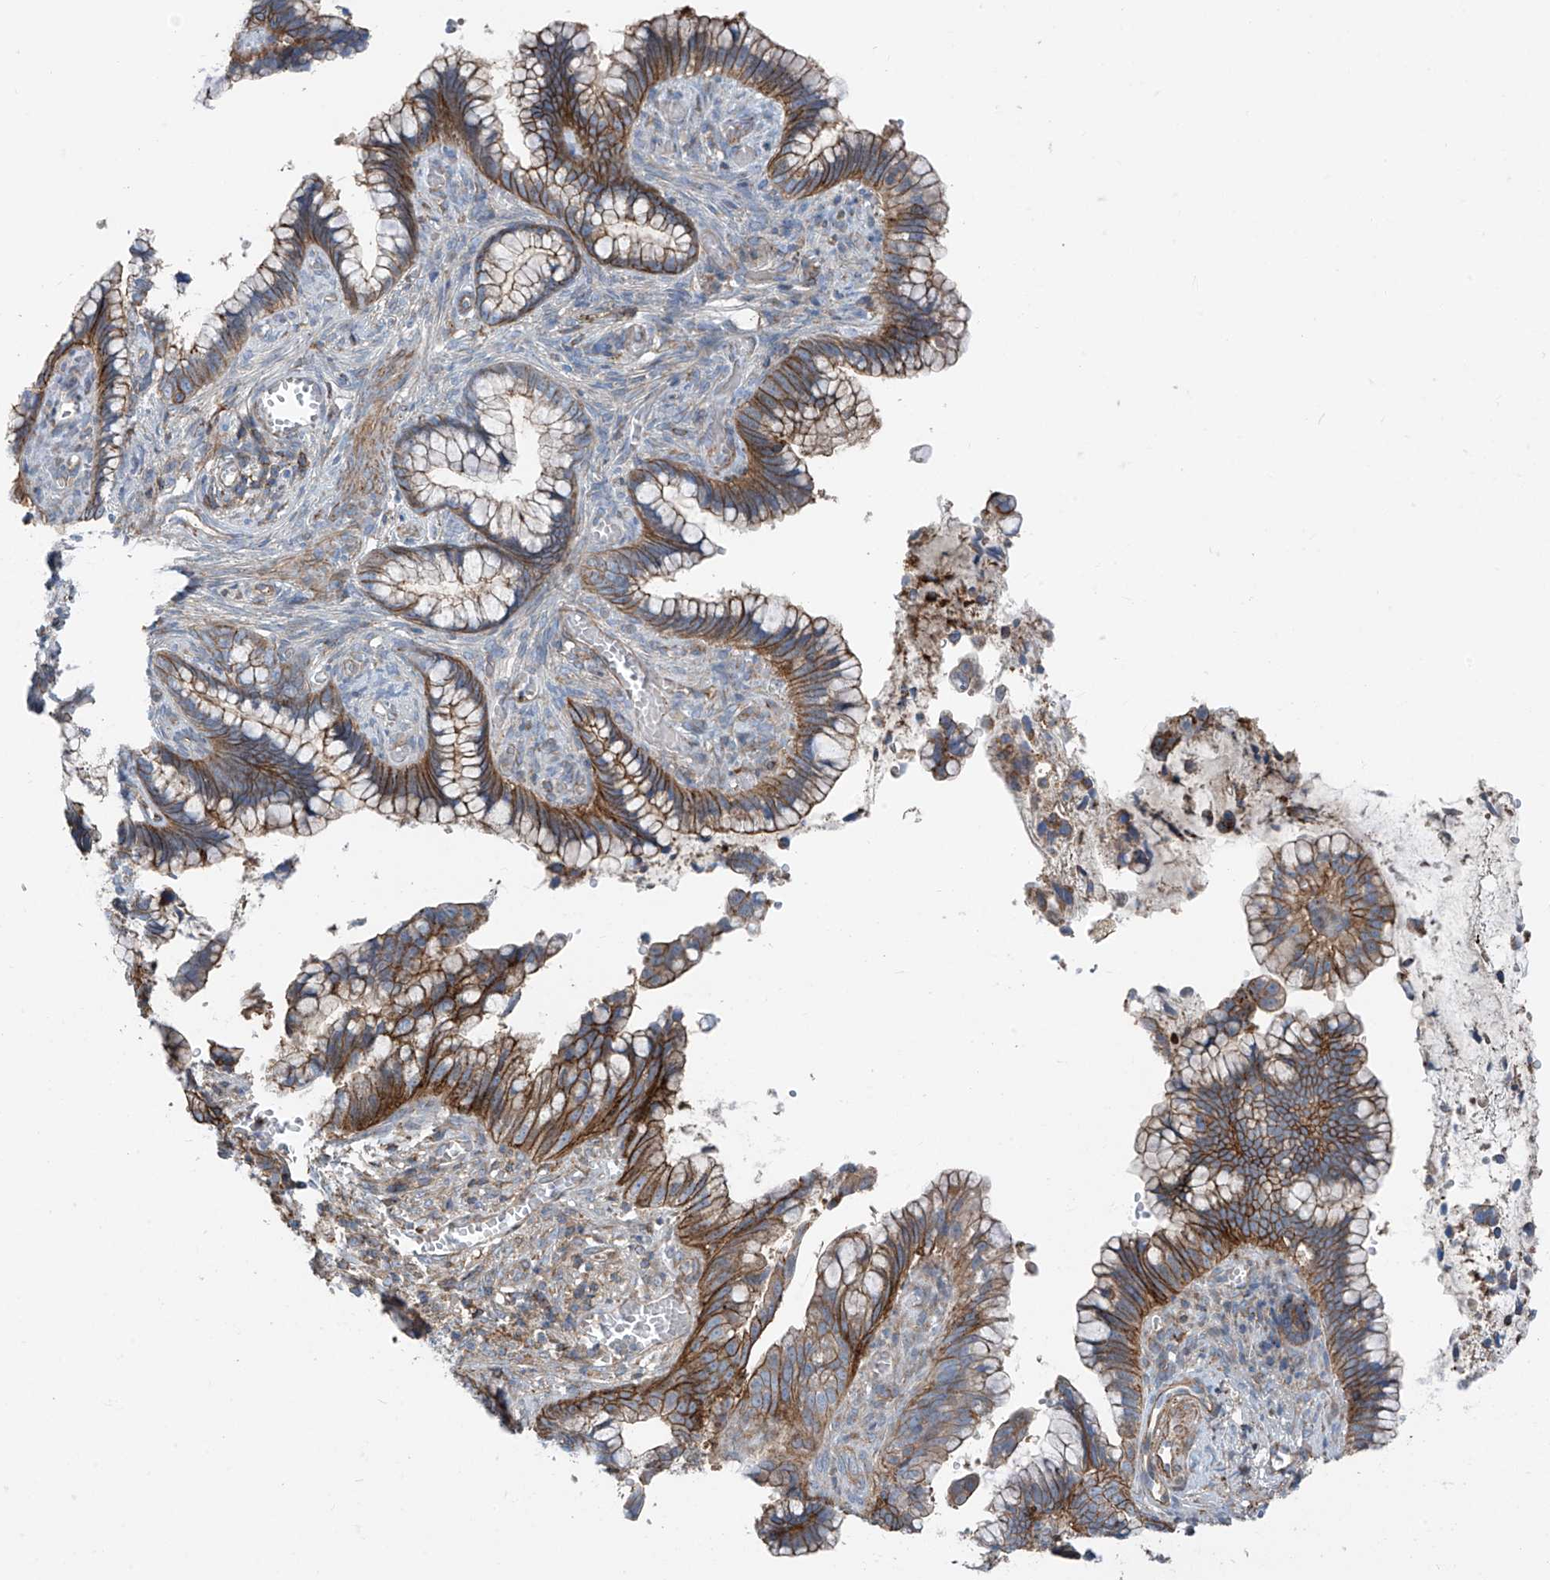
{"staining": {"intensity": "moderate", "quantity": ">75%", "location": "cytoplasmic/membranous"}, "tissue": "cervical cancer", "cell_type": "Tumor cells", "image_type": "cancer", "snomed": [{"axis": "morphology", "description": "Adenocarcinoma, NOS"}, {"axis": "topography", "description": "Cervix"}], "caption": "Brown immunohistochemical staining in adenocarcinoma (cervical) shows moderate cytoplasmic/membranous positivity in about >75% of tumor cells.", "gene": "SLC1A5", "patient": {"sex": "female", "age": 44}}